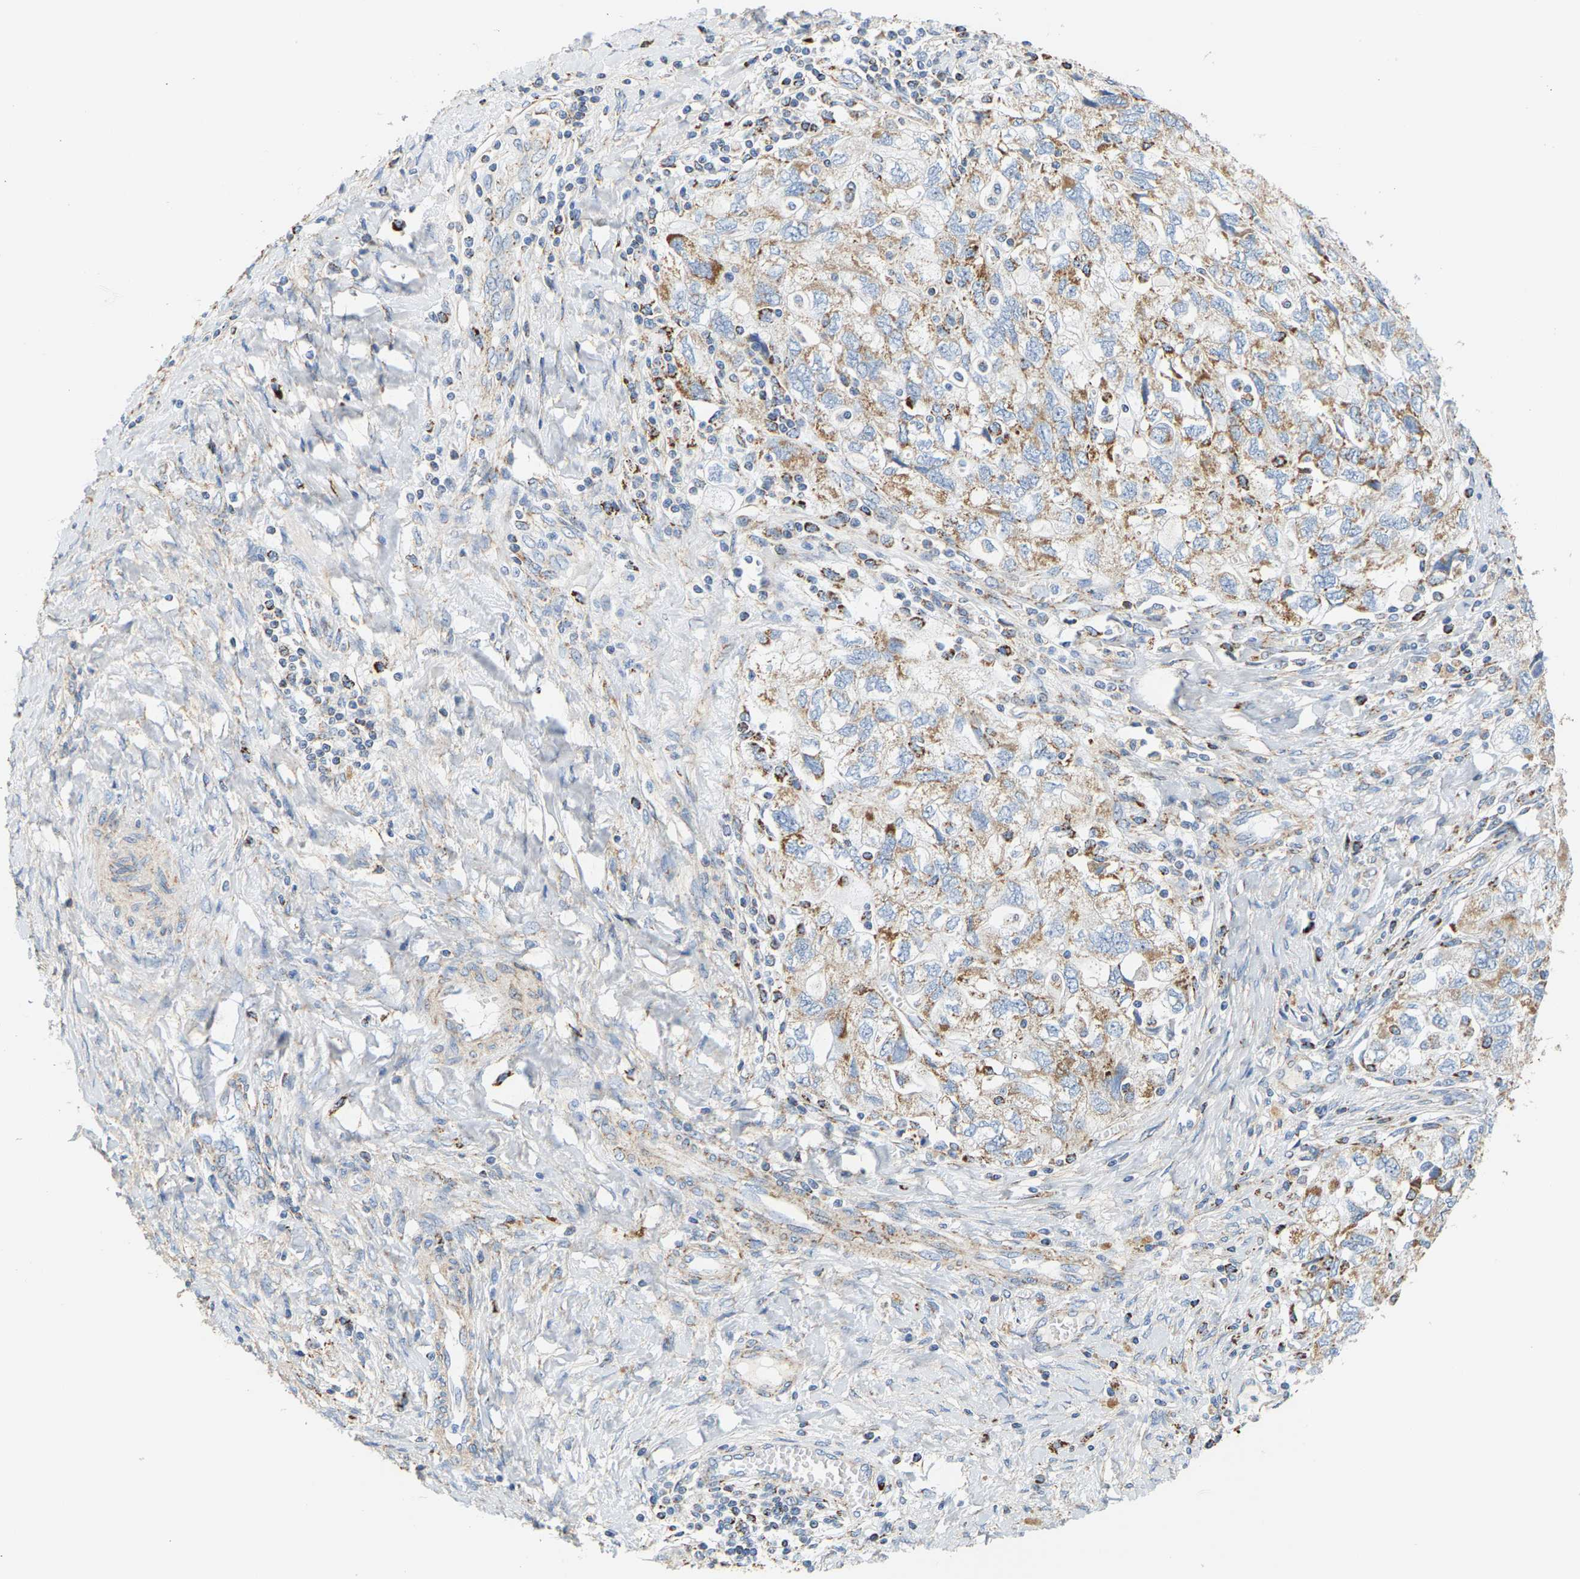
{"staining": {"intensity": "weak", "quantity": "25%-75%", "location": "cytoplasmic/membranous"}, "tissue": "ovarian cancer", "cell_type": "Tumor cells", "image_type": "cancer", "snomed": [{"axis": "morphology", "description": "Carcinoma, NOS"}, {"axis": "morphology", "description": "Cystadenocarcinoma, serous, NOS"}, {"axis": "topography", "description": "Ovary"}], "caption": "About 25%-75% of tumor cells in ovarian cancer show weak cytoplasmic/membranous protein staining as visualized by brown immunohistochemical staining.", "gene": "SHMT2", "patient": {"sex": "female", "age": 69}}